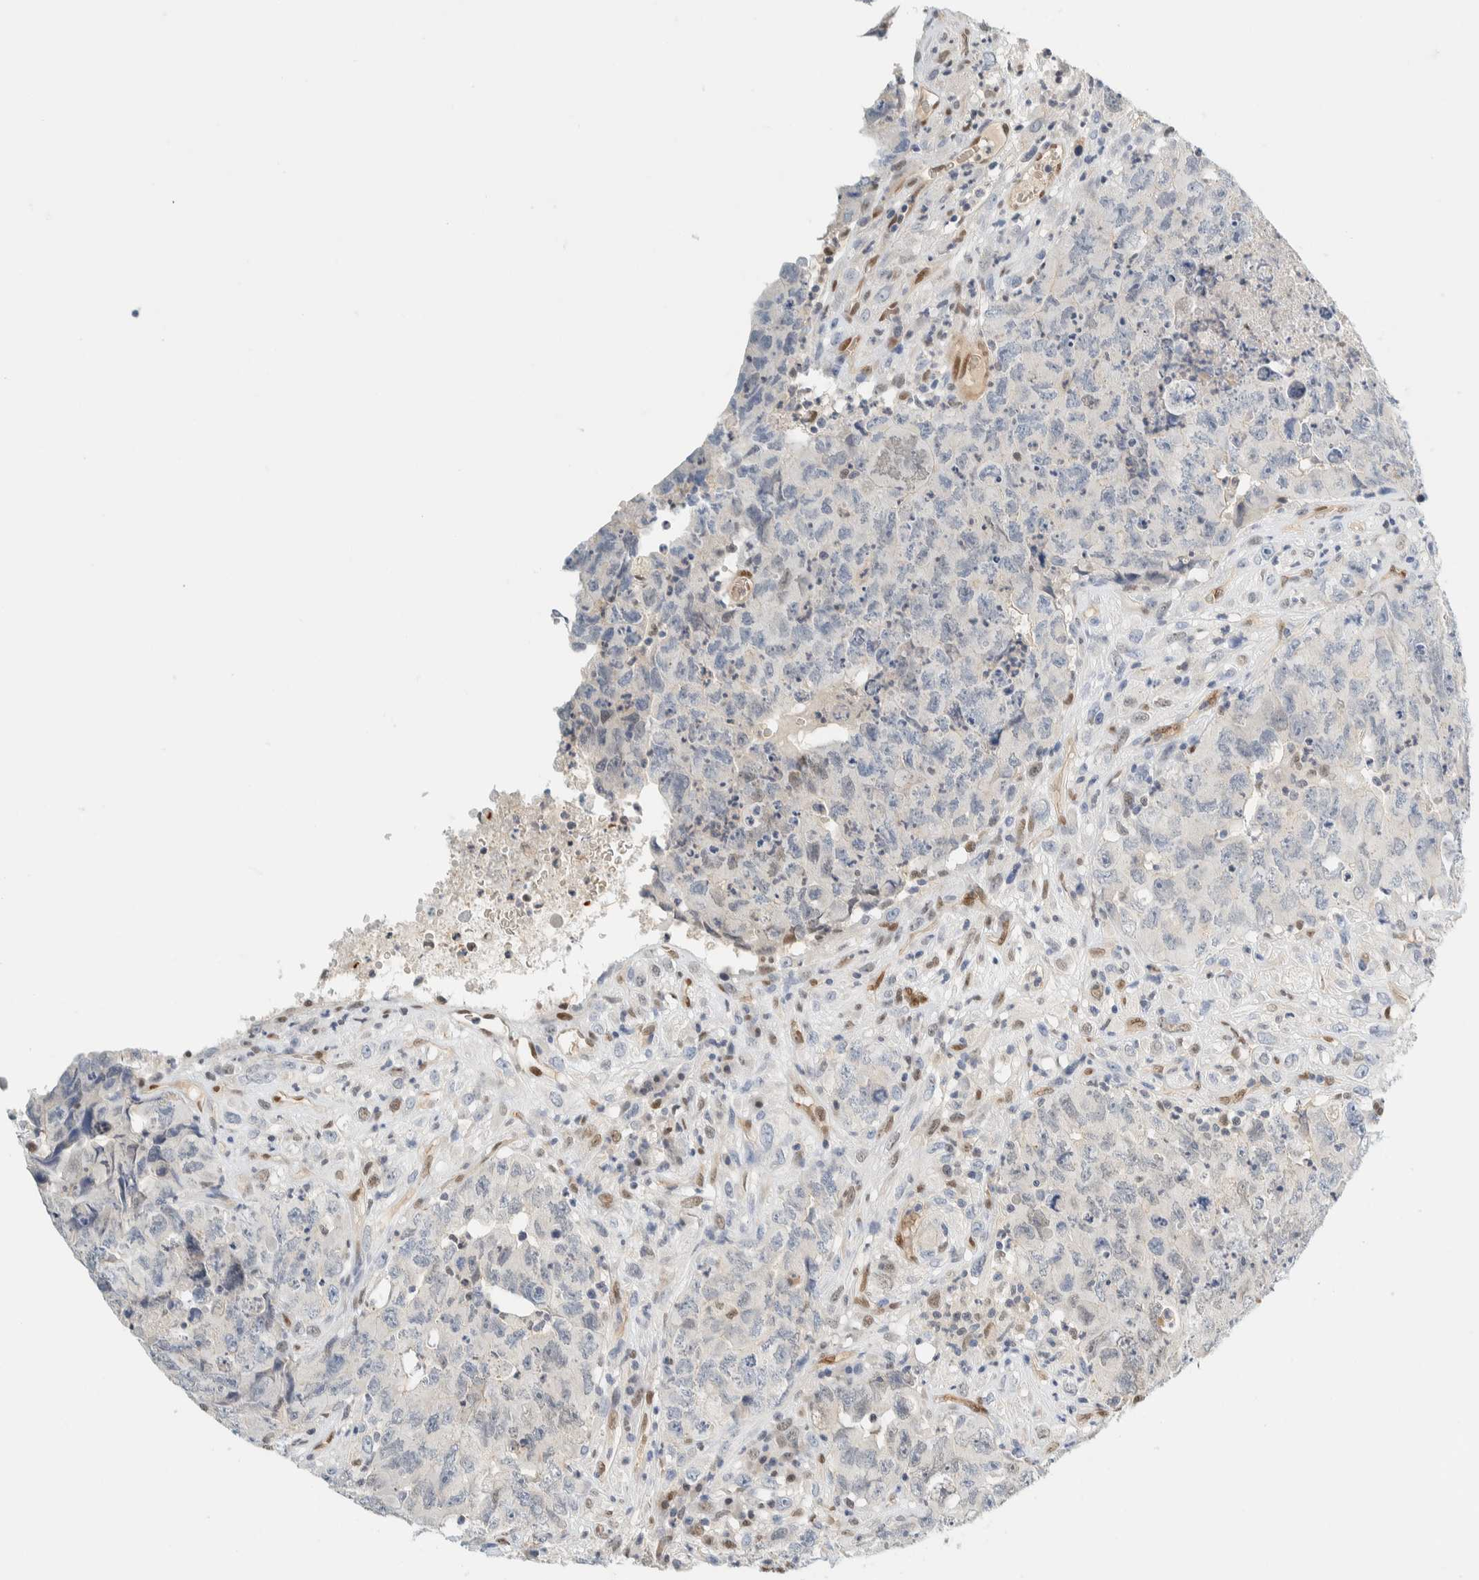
{"staining": {"intensity": "negative", "quantity": "none", "location": "none"}, "tissue": "testis cancer", "cell_type": "Tumor cells", "image_type": "cancer", "snomed": [{"axis": "morphology", "description": "Carcinoma, Embryonal, NOS"}, {"axis": "topography", "description": "Testis"}], "caption": "Histopathology image shows no protein expression in tumor cells of embryonal carcinoma (testis) tissue.", "gene": "TSTD2", "patient": {"sex": "male", "age": 32}}